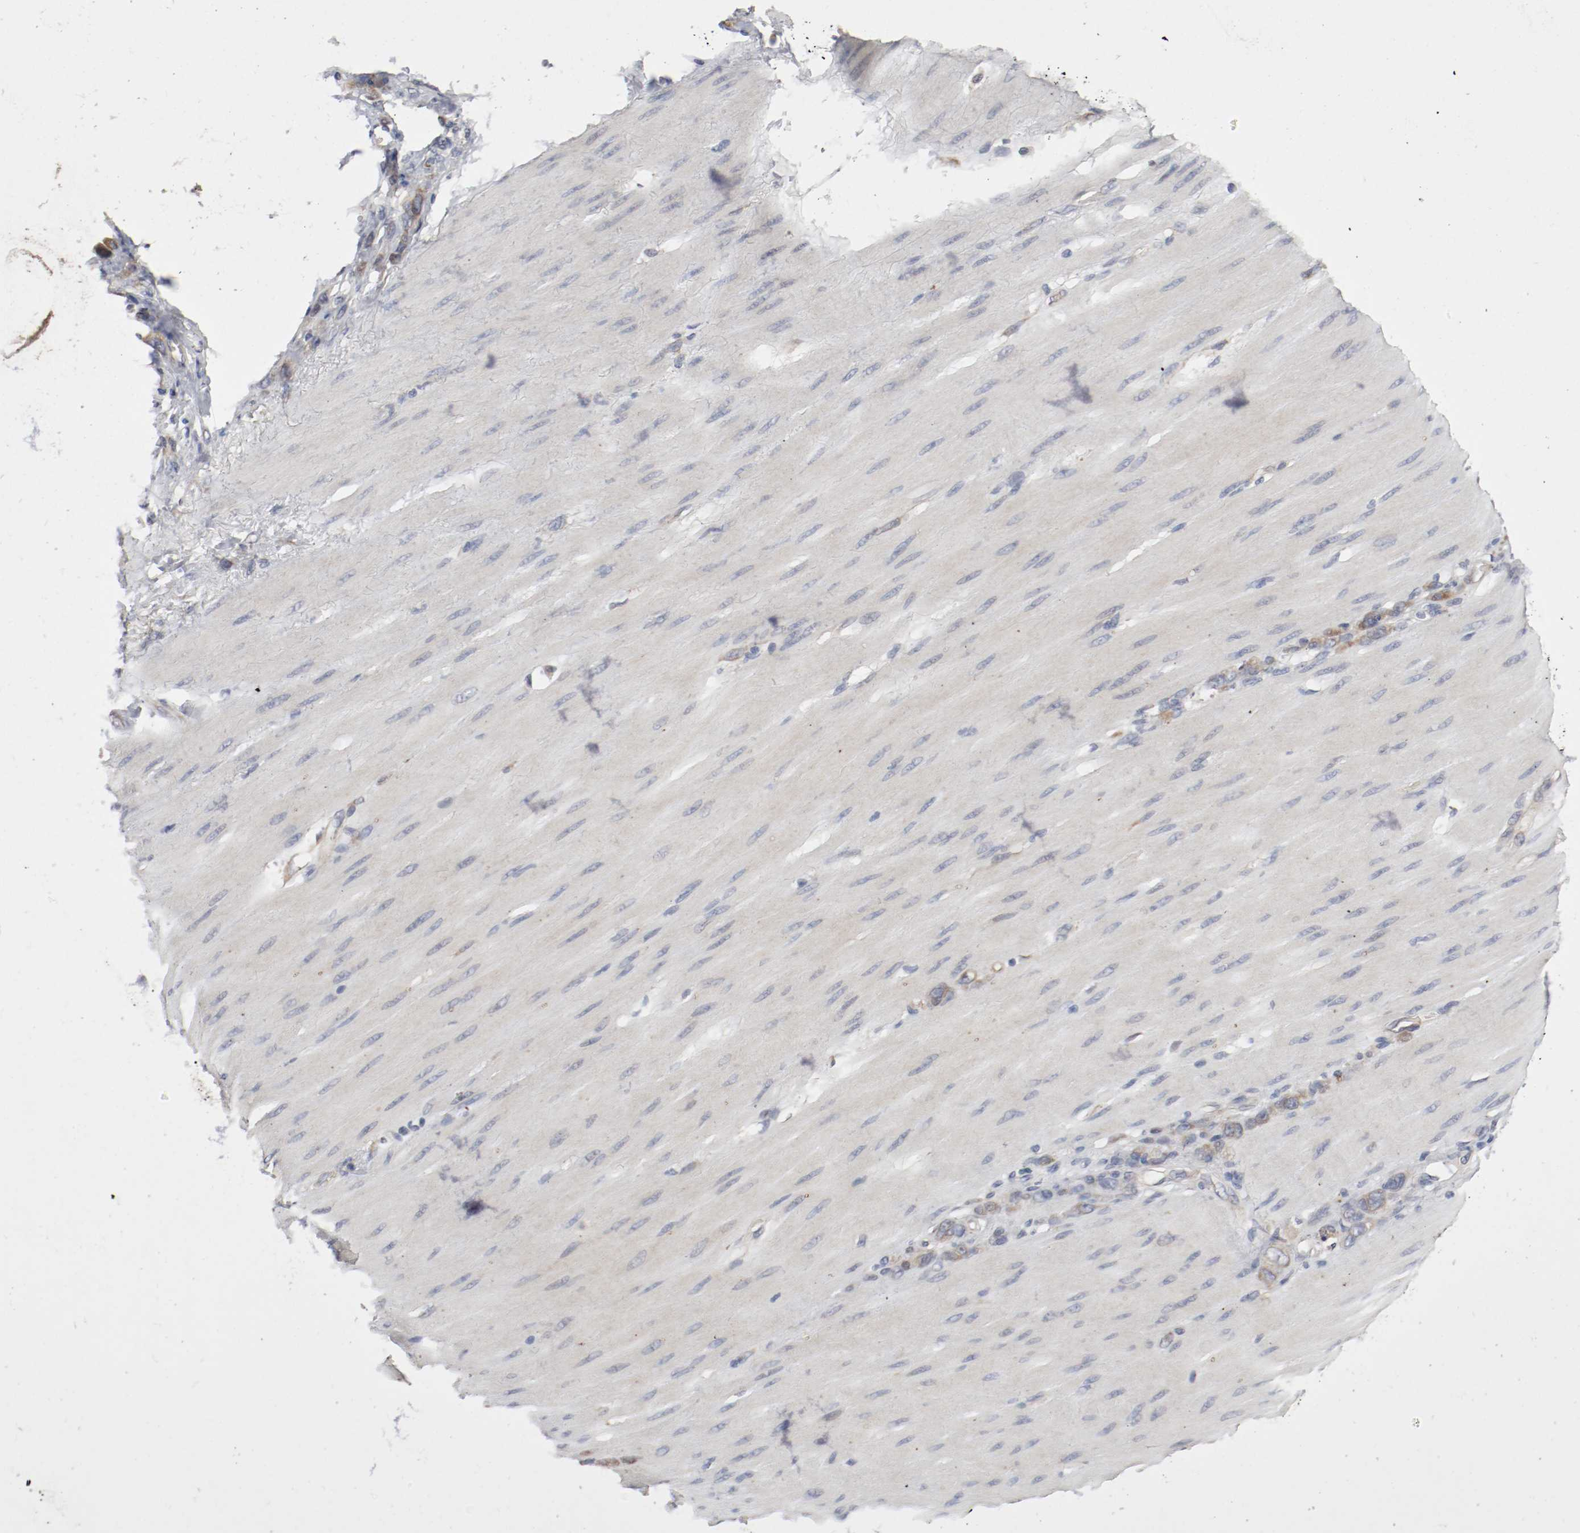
{"staining": {"intensity": "weak", "quantity": "<25%", "location": "cytoplasmic/membranous"}, "tissue": "stomach cancer", "cell_type": "Tumor cells", "image_type": "cancer", "snomed": [{"axis": "morphology", "description": "Adenocarcinoma, NOS"}, {"axis": "topography", "description": "Stomach"}], "caption": "This is an IHC histopathology image of human stomach cancer (adenocarcinoma). There is no positivity in tumor cells.", "gene": "REN", "patient": {"sex": "male", "age": 82}}